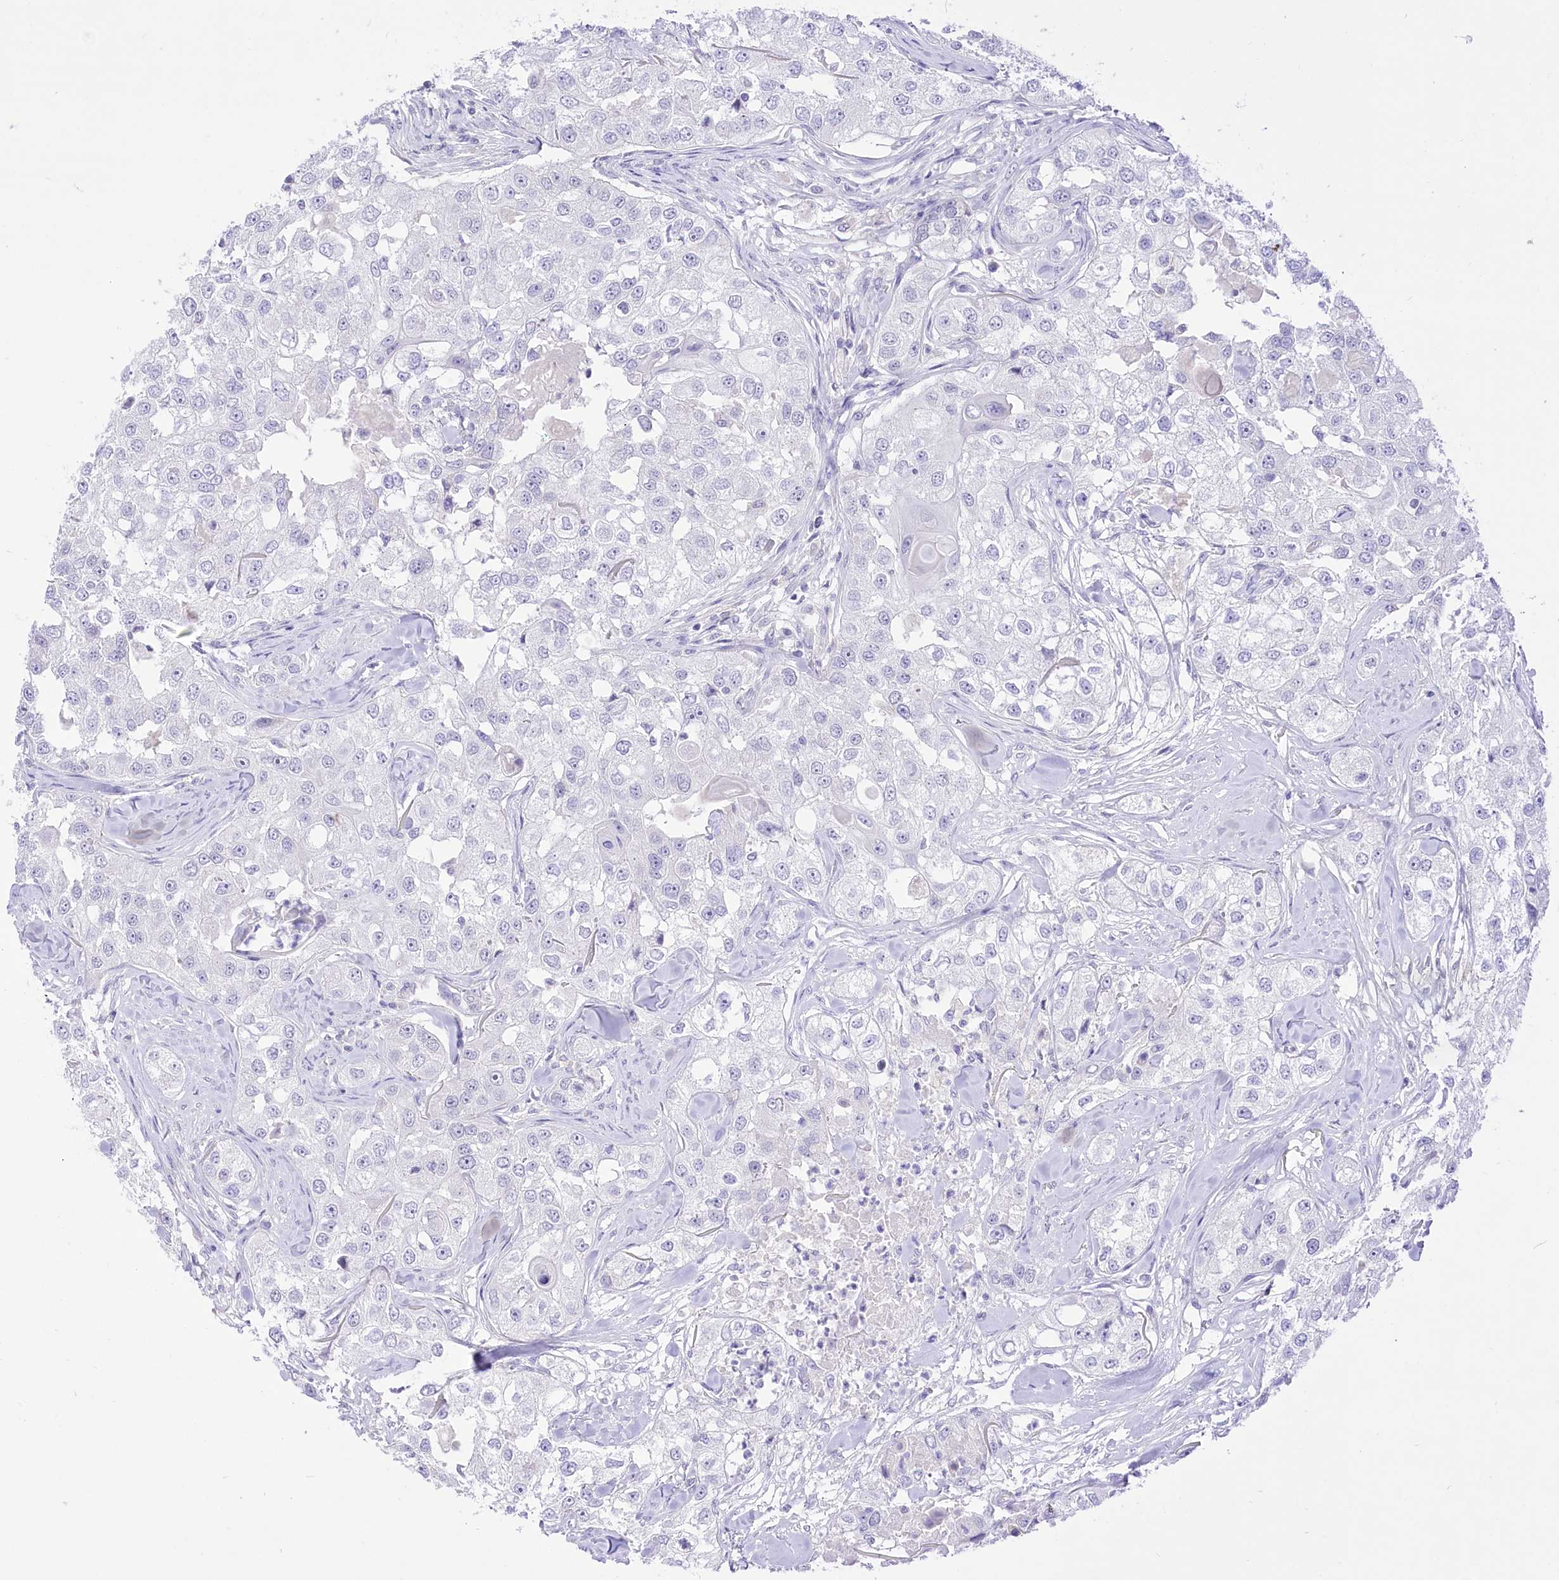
{"staining": {"intensity": "negative", "quantity": "none", "location": "none"}, "tissue": "head and neck cancer", "cell_type": "Tumor cells", "image_type": "cancer", "snomed": [{"axis": "morphology", "description": "Normal tissue, NOS"}, {"axis": "morphology", "description": "Squamous cell carcinoma, NOS"}, {"axis": "topography", "description": "Skeletal muscle"}, {"axis": "topography", "description": "Head-Neck"}], "caption": "Head and neck cancer (squamous cell carcinoma) was stained to show a protein in brown. There is no significant staining in tumor cells.", "gene": "HELT", "patient": {"sex": "male", "age": 51}}